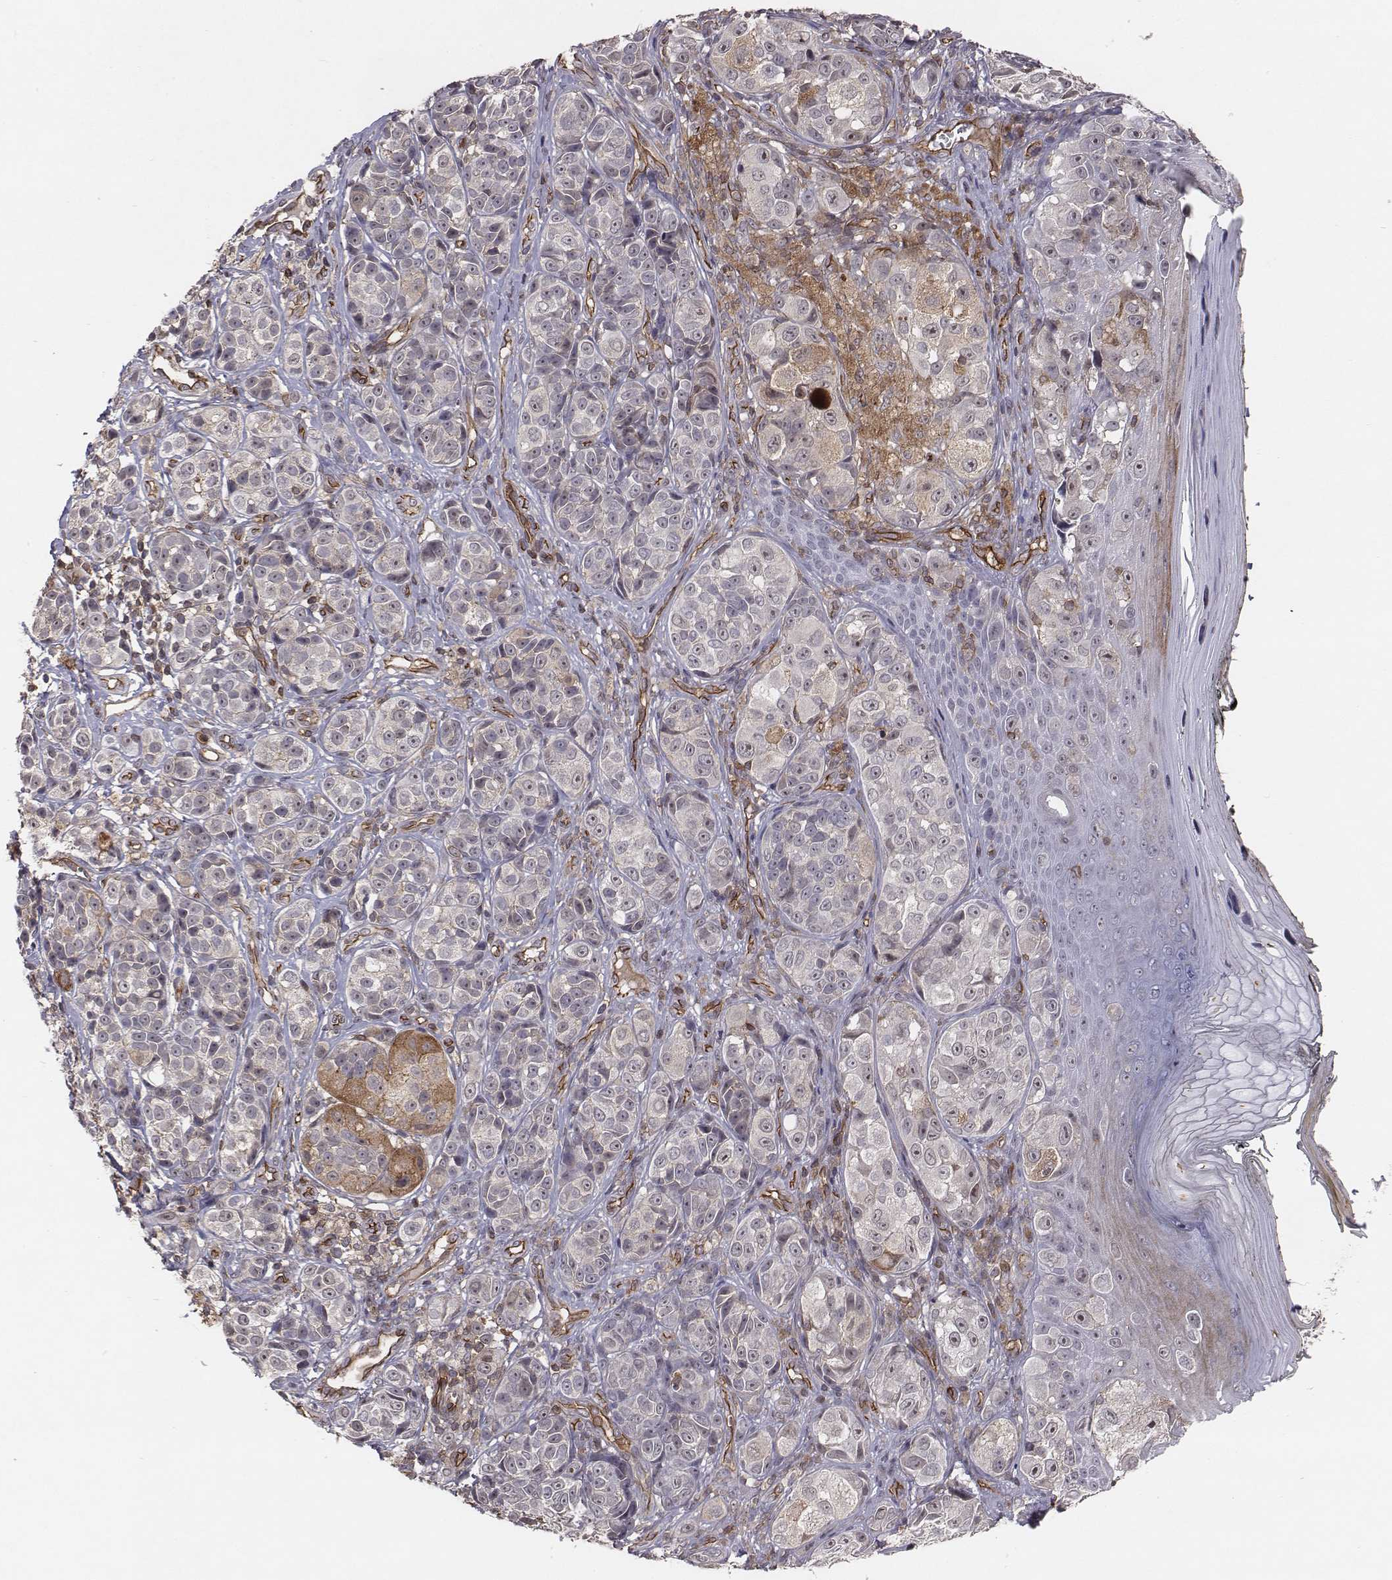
{"staining": {"intensity": "negative", "quantity": "none", "location": "none"}, "tissue": "melanoma", "cell_type": "Tumor cells", "image_type": "cancer", "snomed": [{"axis": "morphology", "description": "Malignant melanoma, NOS"}, {"axis": "topography", "description": "Skin"}], "caption": "Tumor cells show no significant staining in malignant melanoma. (DAB (3,3'-diaminobenzidine) immunohistochemistry visualized using brightfield microscopy, high magnification).", "gene": "PTPRG", "patient": {"sex": "male", "age": 48}}